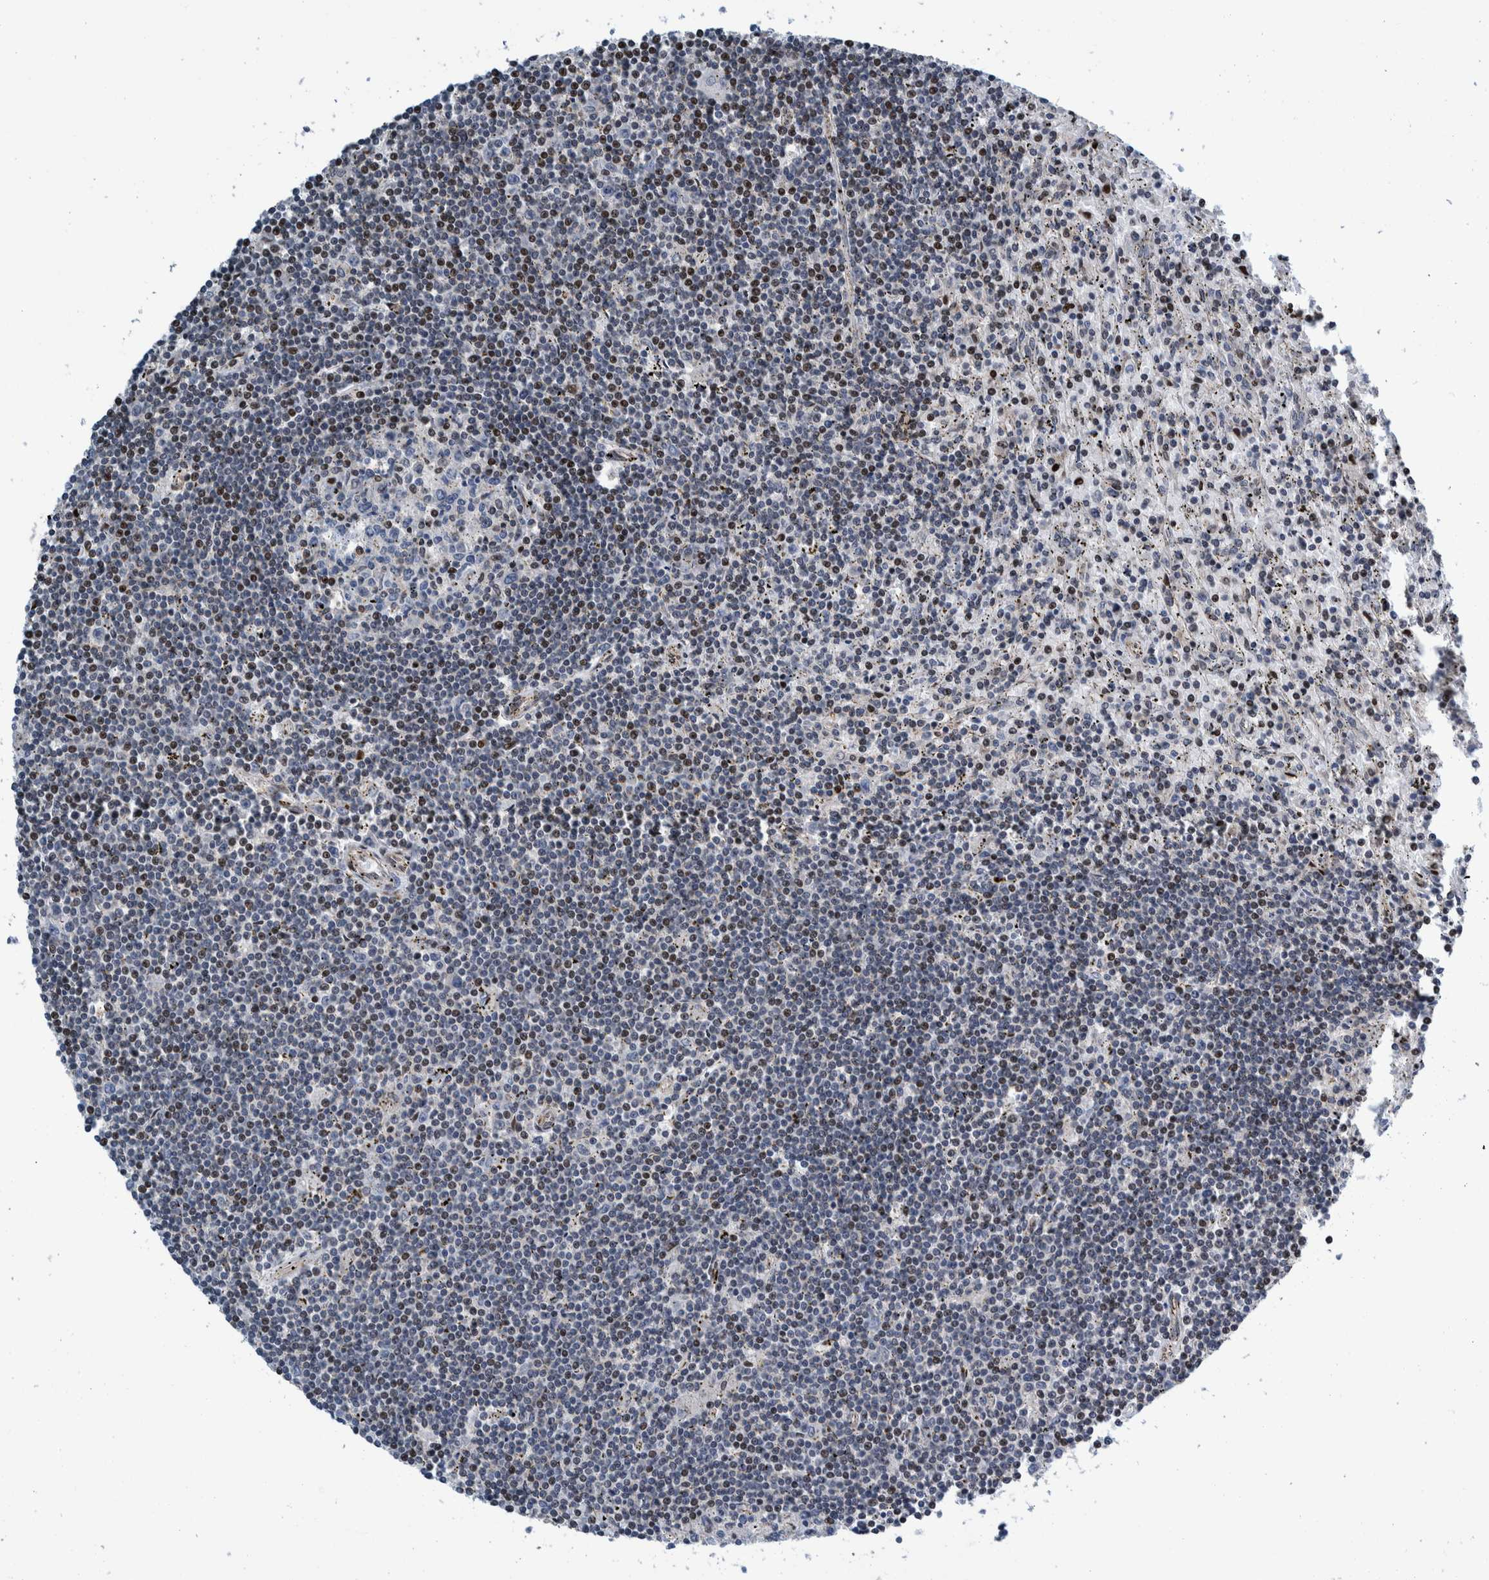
{"staining": {"intensity": "moderate", "quantity": "25%-75%", "location": "nuclear"}, "tissue": "lymphoma", "cell_type": "Tumor cells", "image_type": "cancer", "snomed": [{"axis": "morphology", "description": "Malignant lymphoma, non-Hodgkin's type, Low grade"}, {"axis": "topography", "description": "Spleen"}], "caption": "DAB immunohistochemical staining of human low-grade malignant lymphoma, non-Hodgkin's type demonstrates moderate nuclear protein staining in approximately 25%-75% of tumor cells.", "gene": "HEATR9", "patient": {"sex": "male", "age": 76}}